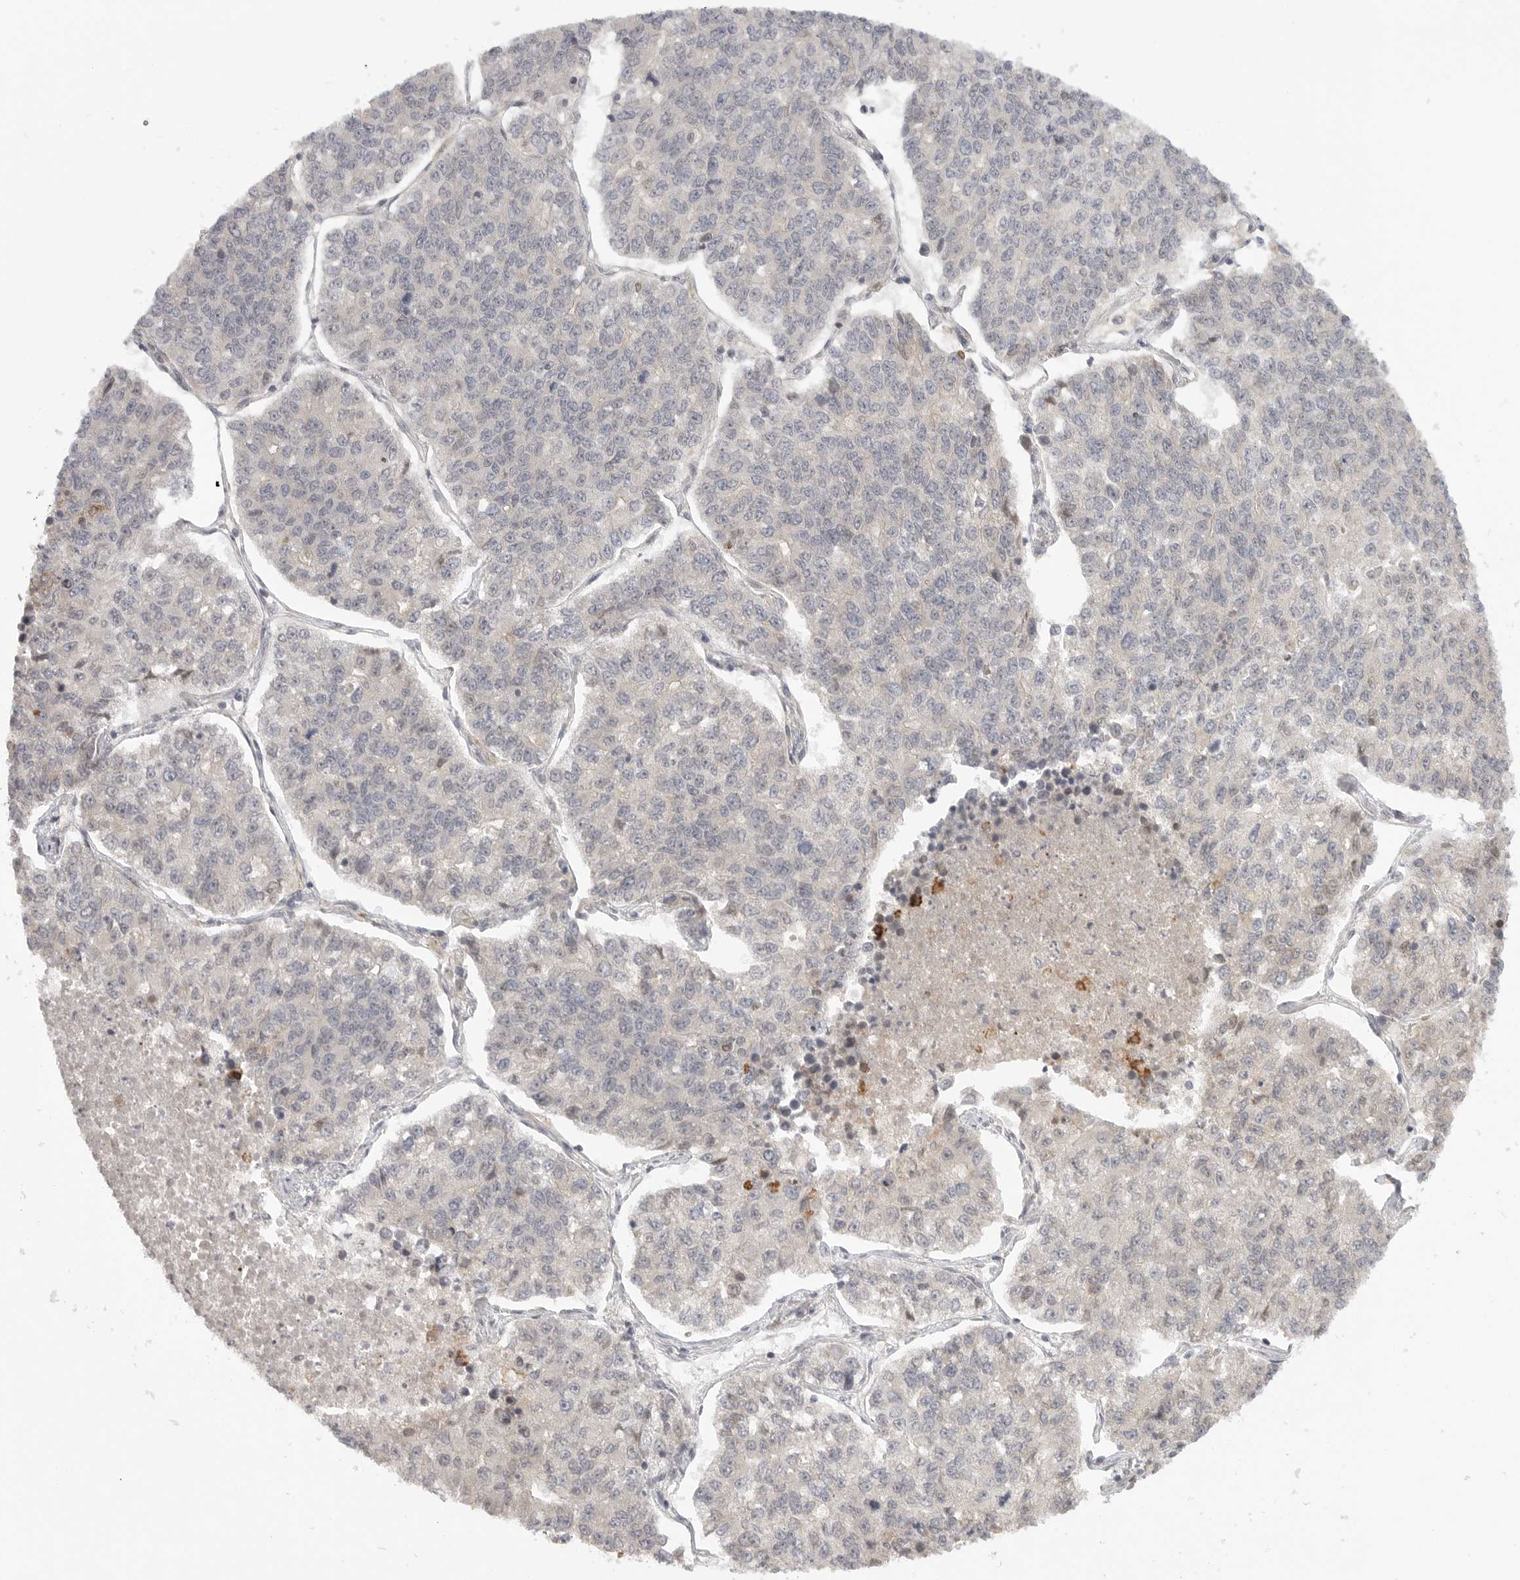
{"staining": {"intensity": "negative", "quantity": "none", "location": "none"}, "tissue": "lung cancer", "cell_type": "Tumor cells", "image_type": "cancer", "snomed": [{"axis": "morphology", "description": "Adenocarcinoma, NOS"}, {"axis": "topography", "description": "Lung"}], "caption": "The image displays no significant positivity in tumor cells of lung cancer (adenocarcinoma). (Brightfield microscopy of DAB (3,3'-diaminobenzidine) IHC at high magnification).", "gene": "CCPG1", "patient": {"sex": "male", "age": 49}}